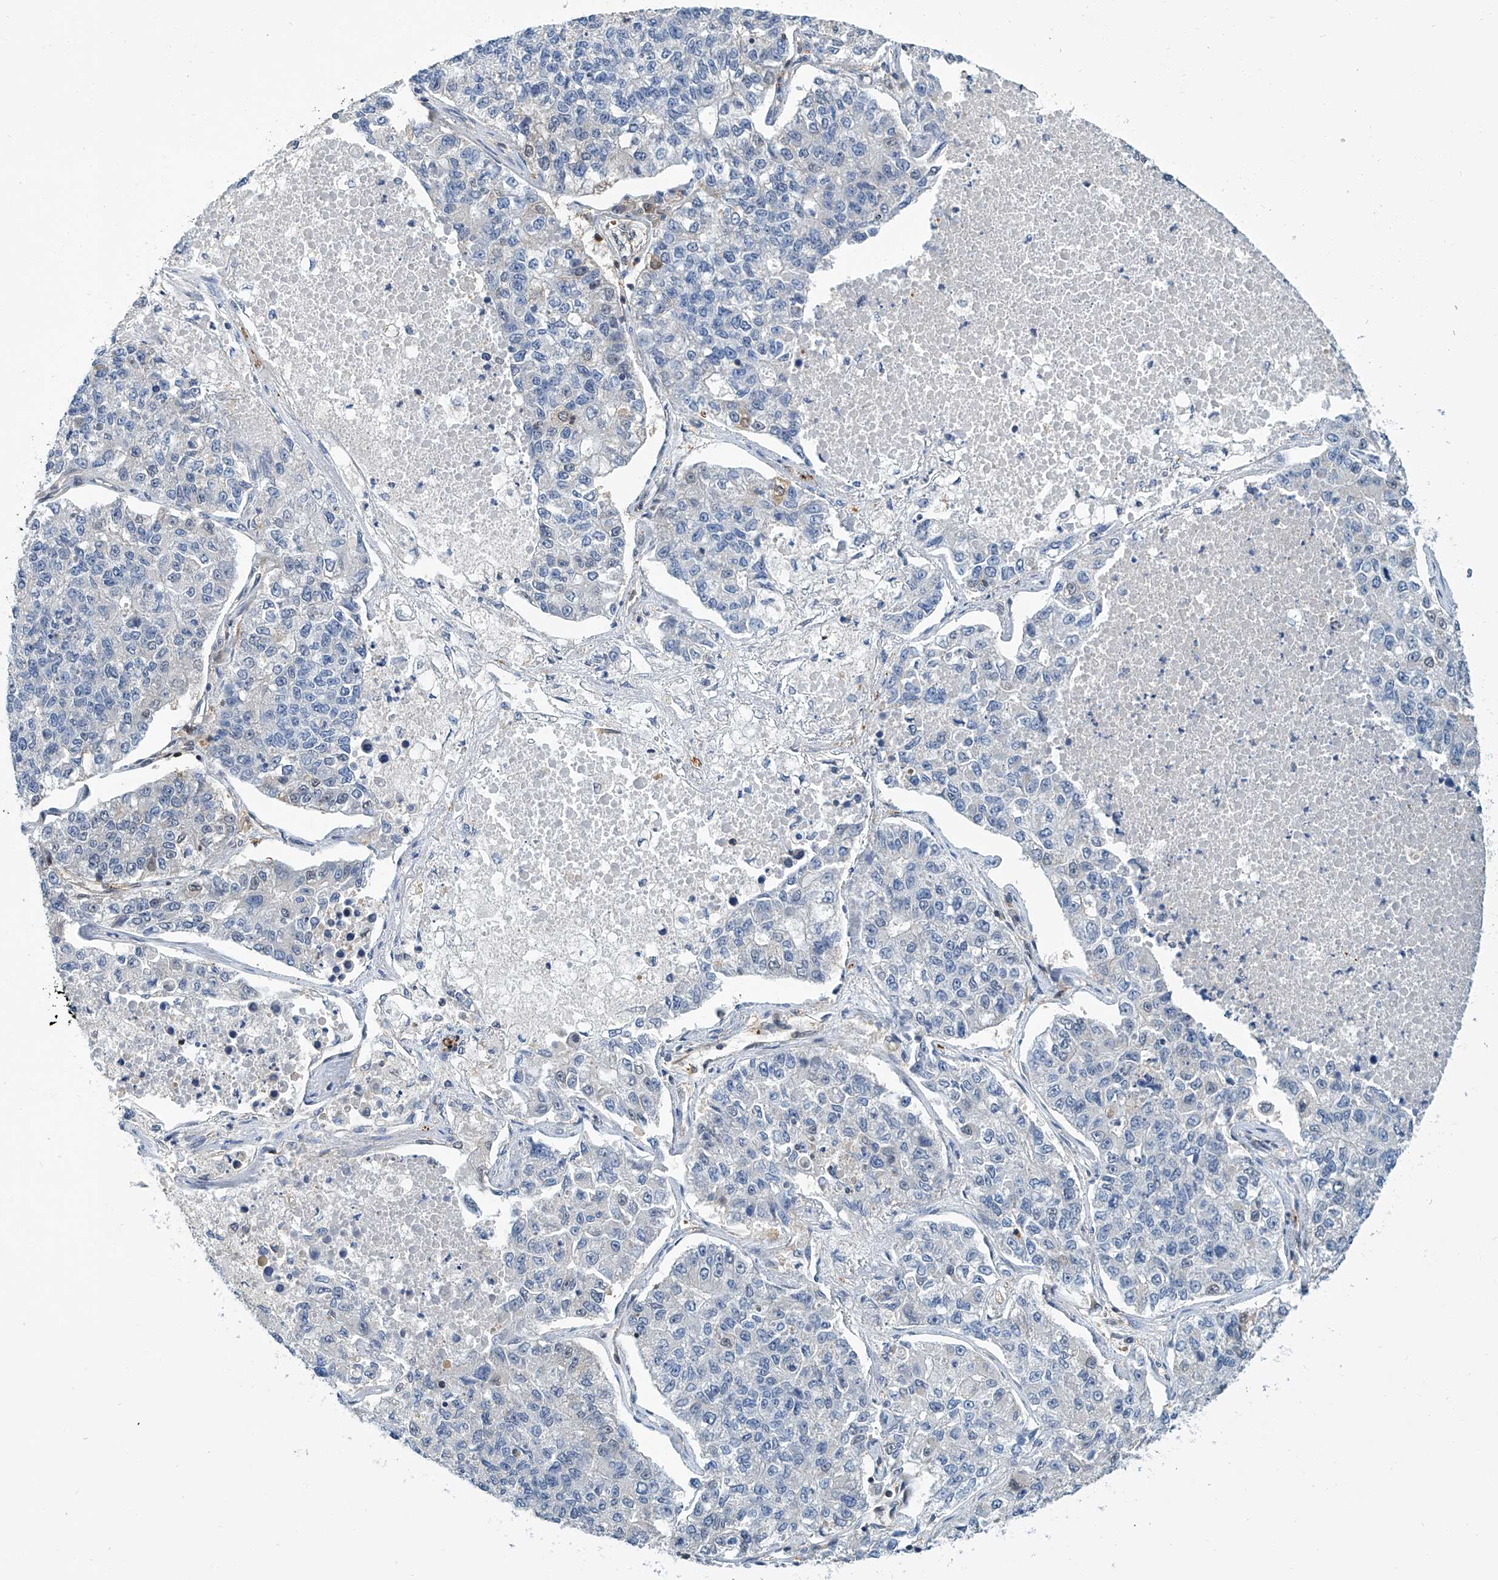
{"staining": {"intensity": "negative", "quantity": "none", "location": "none"}, "tissue": "lung cancer", "cell_type": "Tumor cells", "image_type": "cancer", "snomed": [{"axis": "morphology", "description": "Adenocarcinoma, NOS"}, {"axis": "topography", "description": "Lung"}], "caption": "There is no significant staining in tumor cells of adenocarcinoma (lung). Brightfield microscopy of immunohistochemistry (IHC) stained with DAB (3,3'-diaminobenzidine) (brown) and hematoxylin (blue), captured at high magnification.", "gene": "PSMB10", "patient": {"sex": "male", "age": 49}}